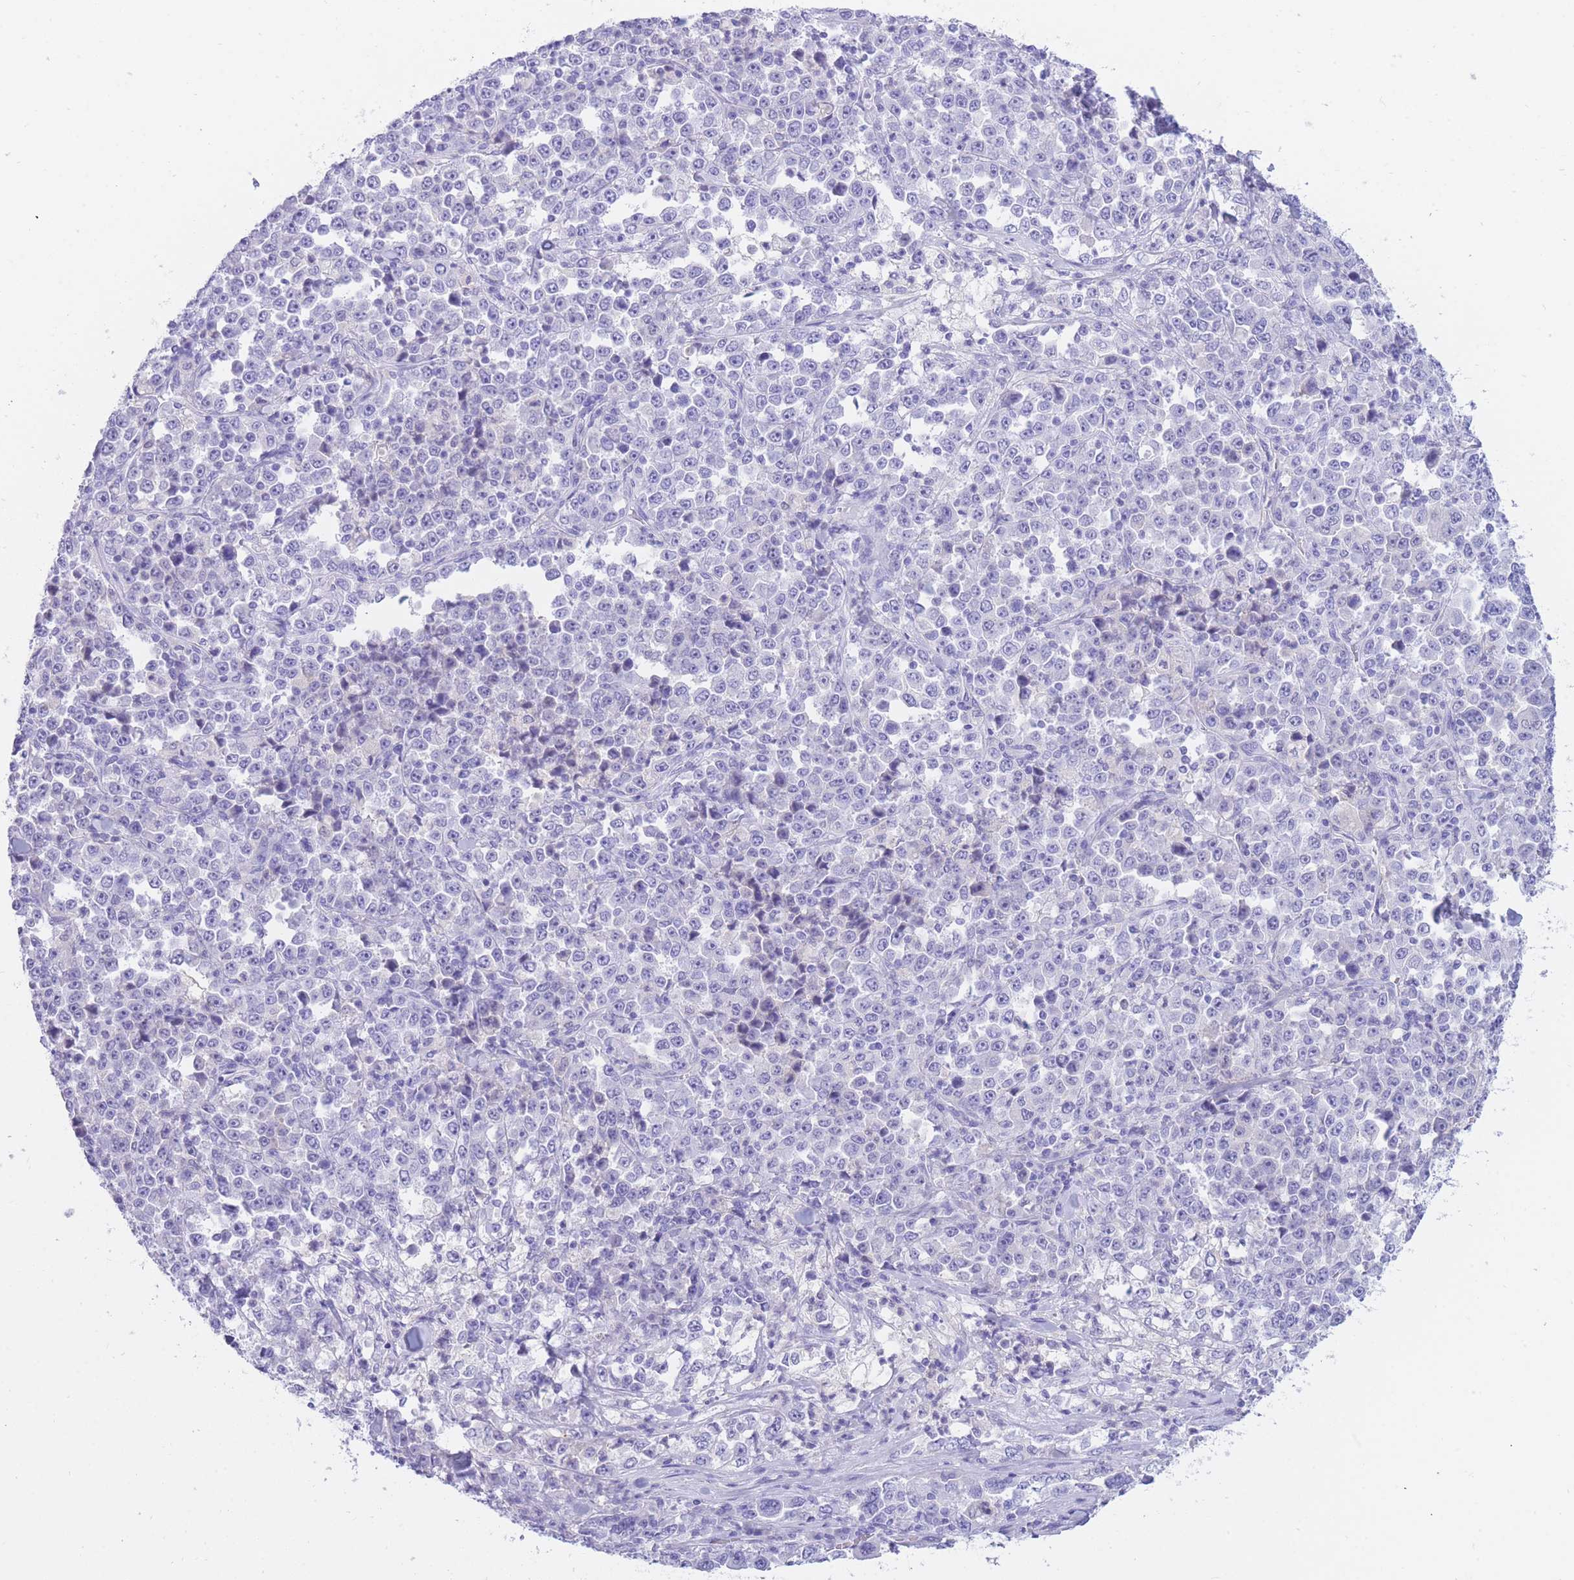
{"staining": {"intensity": "negative", "quantity": "none", "location": "none"}, "tissue": "stomach cancer", "cell_type": "Tumor cells", "image_type": "cancer", "snomed": [{"axis": "morphology", "description": "Normal tissue, NOS"}, {"axis": "morphology", "description": "Adenocarcinoma, NOS"}, {"axis": "topography", "description": "Stomach, upper"}, {"axis": "topography", "description": "Stomach"}], "caption": "Immunohistochemistry (IHC) of stomach adenocarcinoma exhibits no positivity in tumor cells. (DAB (3,3'-diaminobenzidine) IHC with hematoxylin counter stain).", "gene": "SULT1A1", "patient": {"sex": "male", "age": 59}}